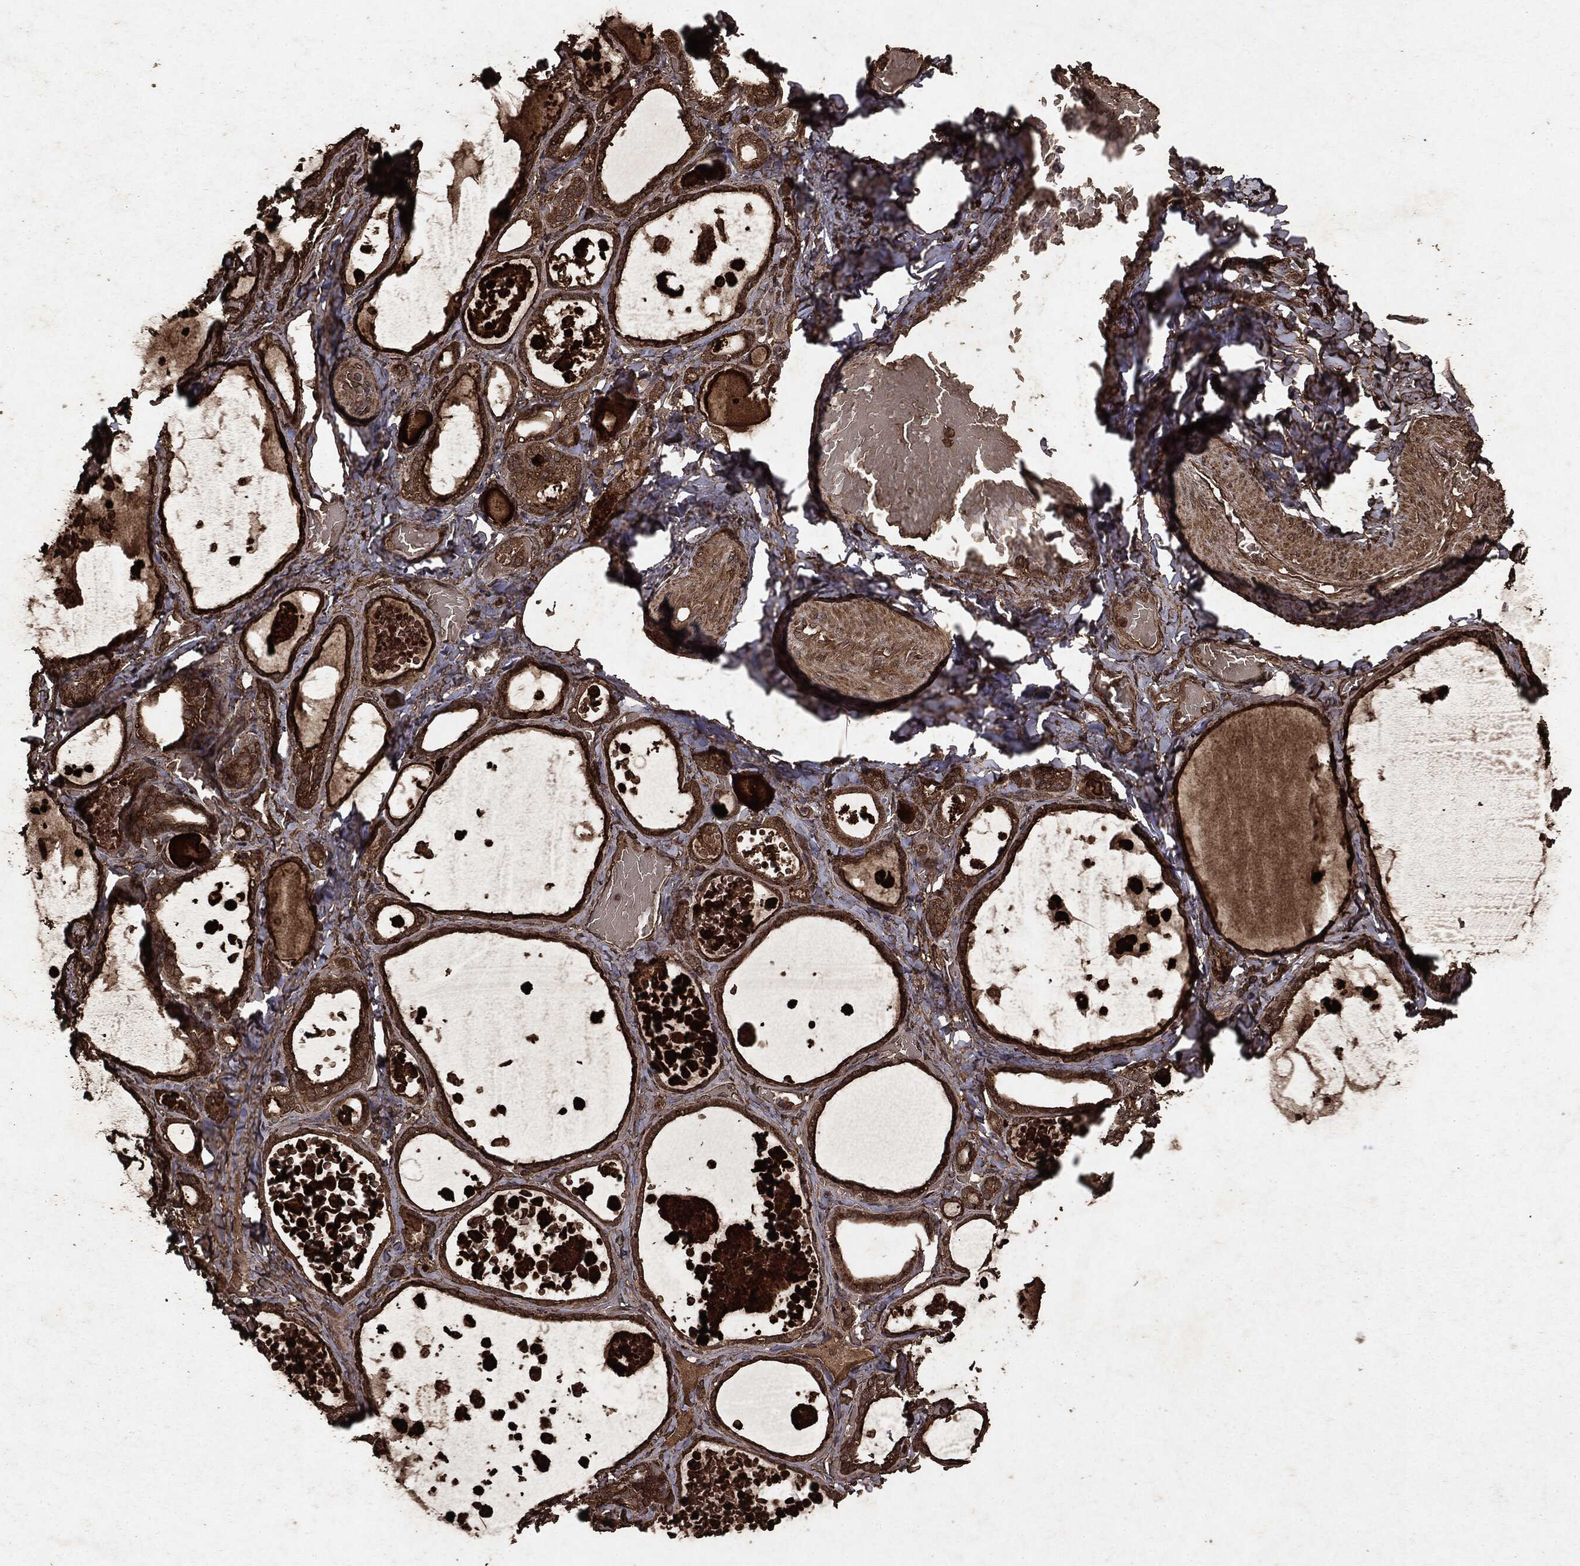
{"staining": {"intensity": "strong", "quantity": ">75%", "location": "cytoplasmic/membranous"}, "tissue": "thyroid gland", "cell_type": "Glandular cells", "image_type": "normal", "snomed": [{"axis": "morphology", "description": "Normal tissue, NOS"}, {"axis": "topography", "description": "Thyroid gland"}], "caption": "A high amount of strong cytoplasmic/membranous staining is seen in approximately >75% of glandular cells in unremarkable thyroid gland. (IHC, brightfield microscopy, high magnification).", "gene": "ARAF", "patient": {"sex": "female", "age": 56}}